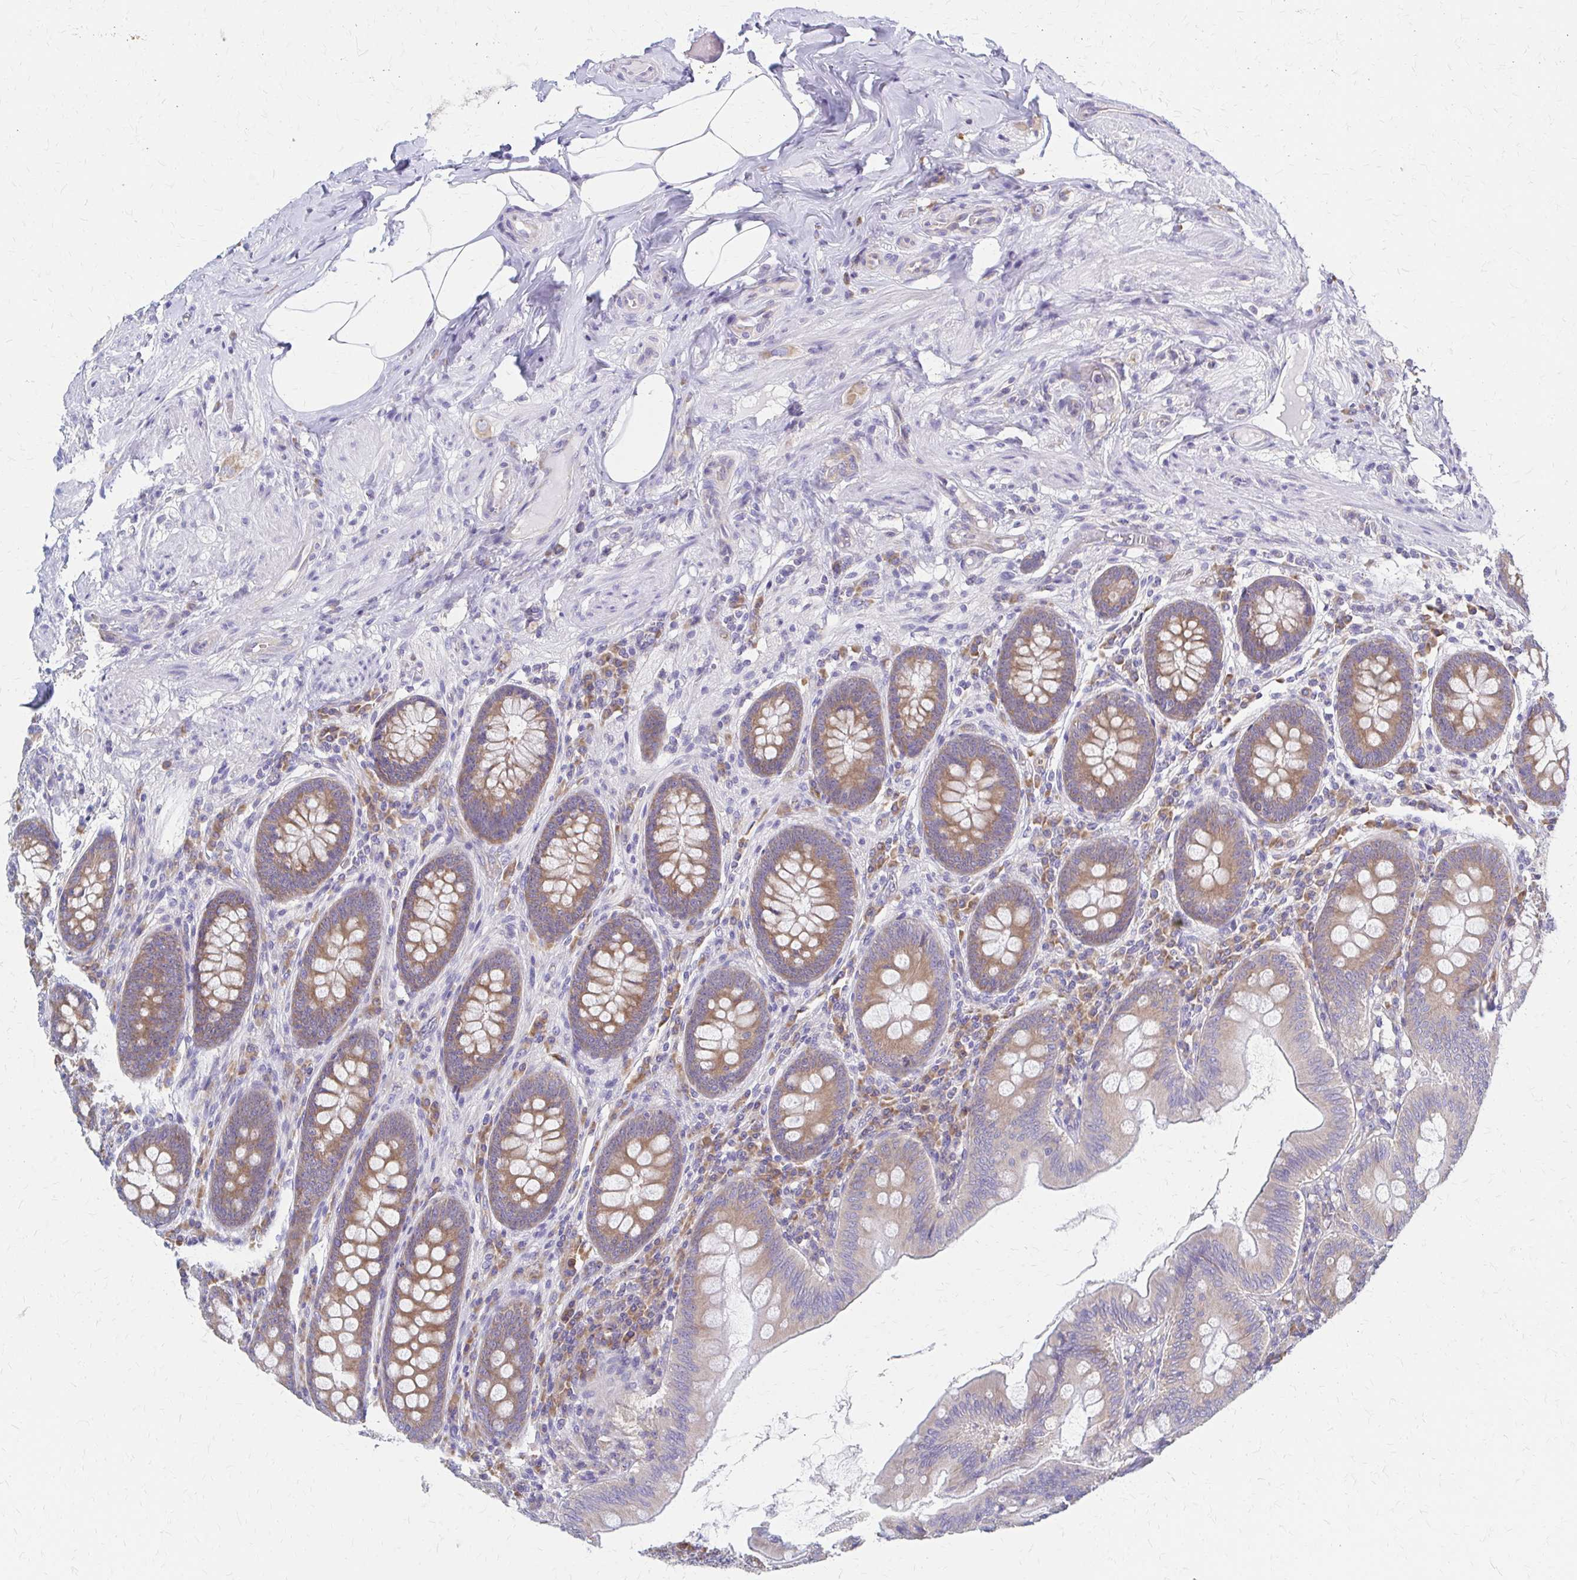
{"staining": {"intensity": "moderate", "quantity": ">75%", "location": "cytoplasmic/membranous"}, "tissue": "appendix", "cell_type": "Glandular cells", "image_type": "normal", "snomed": [{"axis": "morphology", "description": "Normal tissue, NOS"}, {"axis": "topography", "description": "Appendix"}], "caption": "Benign appendix was stained to show a protein in brown. There is medium levels of moderate cytoplasmic/membranous expression in about >75% of glandular cells.", "gene": "RPL27A", "patient": {"sex": "male", "age": 71}}